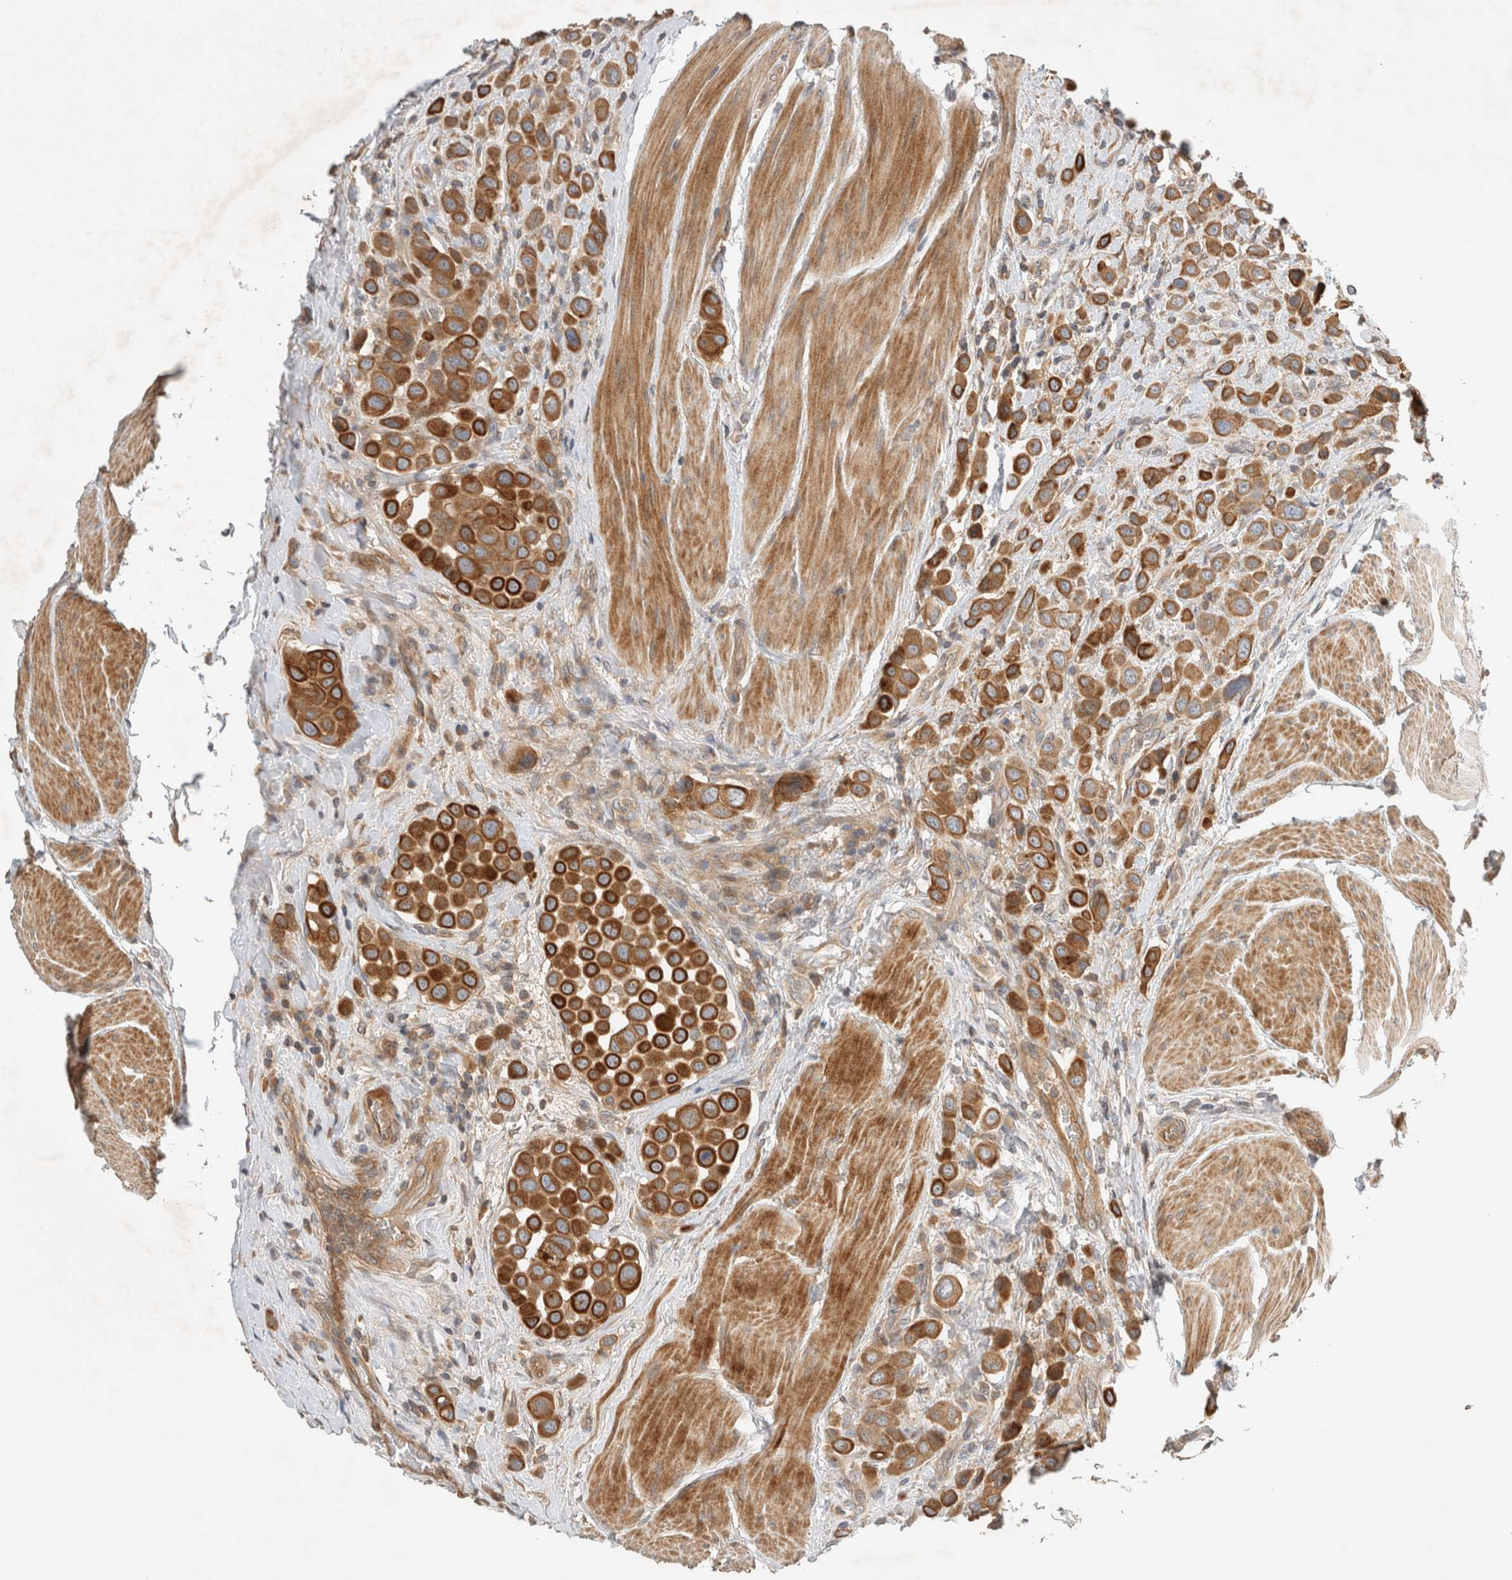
{"staining": {"intensity": "strong", "quantity": "25%-75%", "location": "cytoplasmic/membranous"}, "tissue": "urothelial cancer", "cell_type": "Tumor cells", "image_type": "cancer", "snomed": [{"axis": "morphology", "description": "Urothelial carcinoma, High grade"}, {"axis": "topography", "description": "Urinary bladder"}], "caption": "Protein staining displays strong cytoplasmic/membranous expression in approximately 25%-75% of tumor cells in urothelial carcinoma (high-grade).", "gene": "ARMC9", "patient": {"sex": "male", "age": 50}}